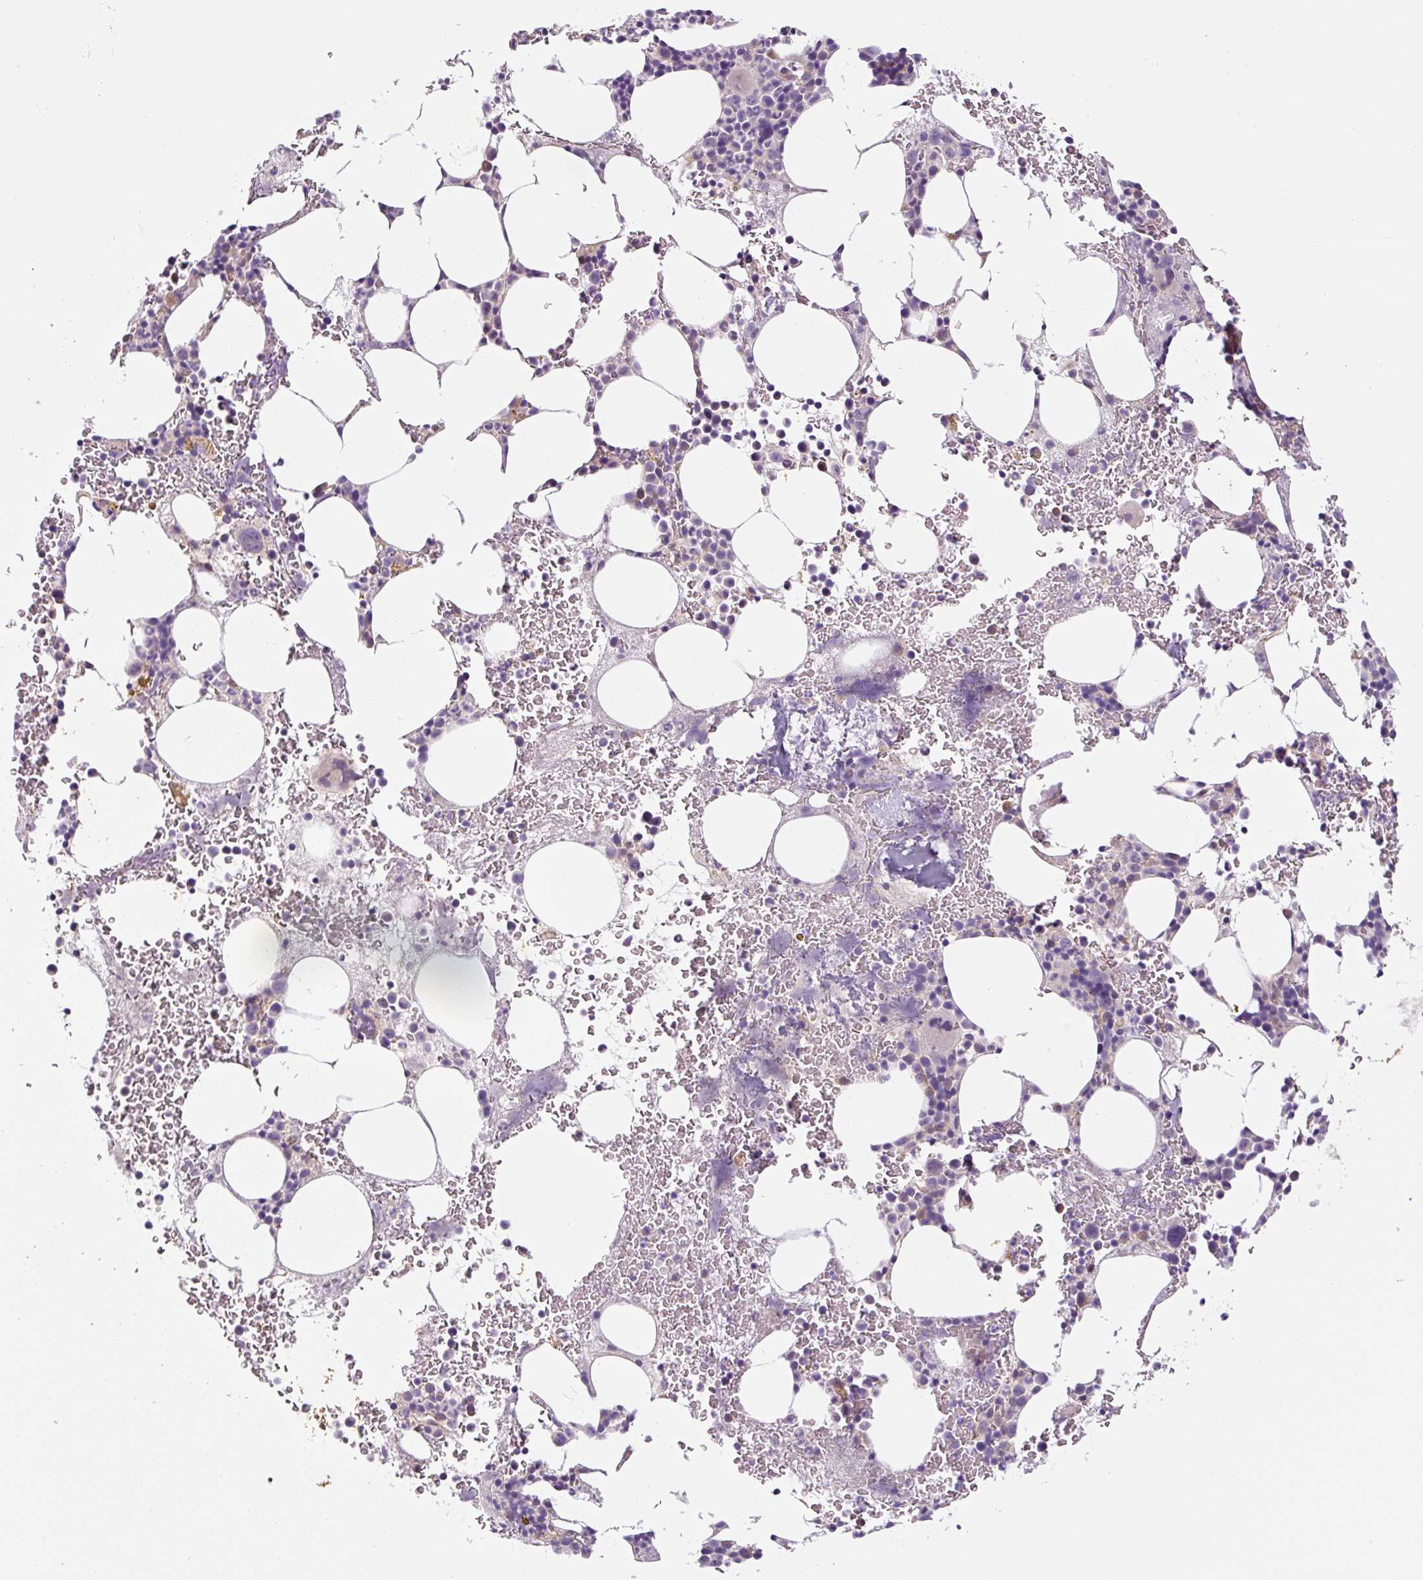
{"staining": {"intensity": "negative", "quantity": "none", "location": "none"}, "tissue": "bone marrow", "cell_type": "Hematopoietic cells", "image_type": "normal", "snomed": [{"axis": "morphology", "description": "Normal tissue, NOS"}, {"axis": "topography", "description": "Bone marrow"}], "caption": "Hematopoietic cells show no significant protein positivity in normal bone marrow.", "gene": "PRKAA2", "patient": {"sex": "male", "age": 62}}